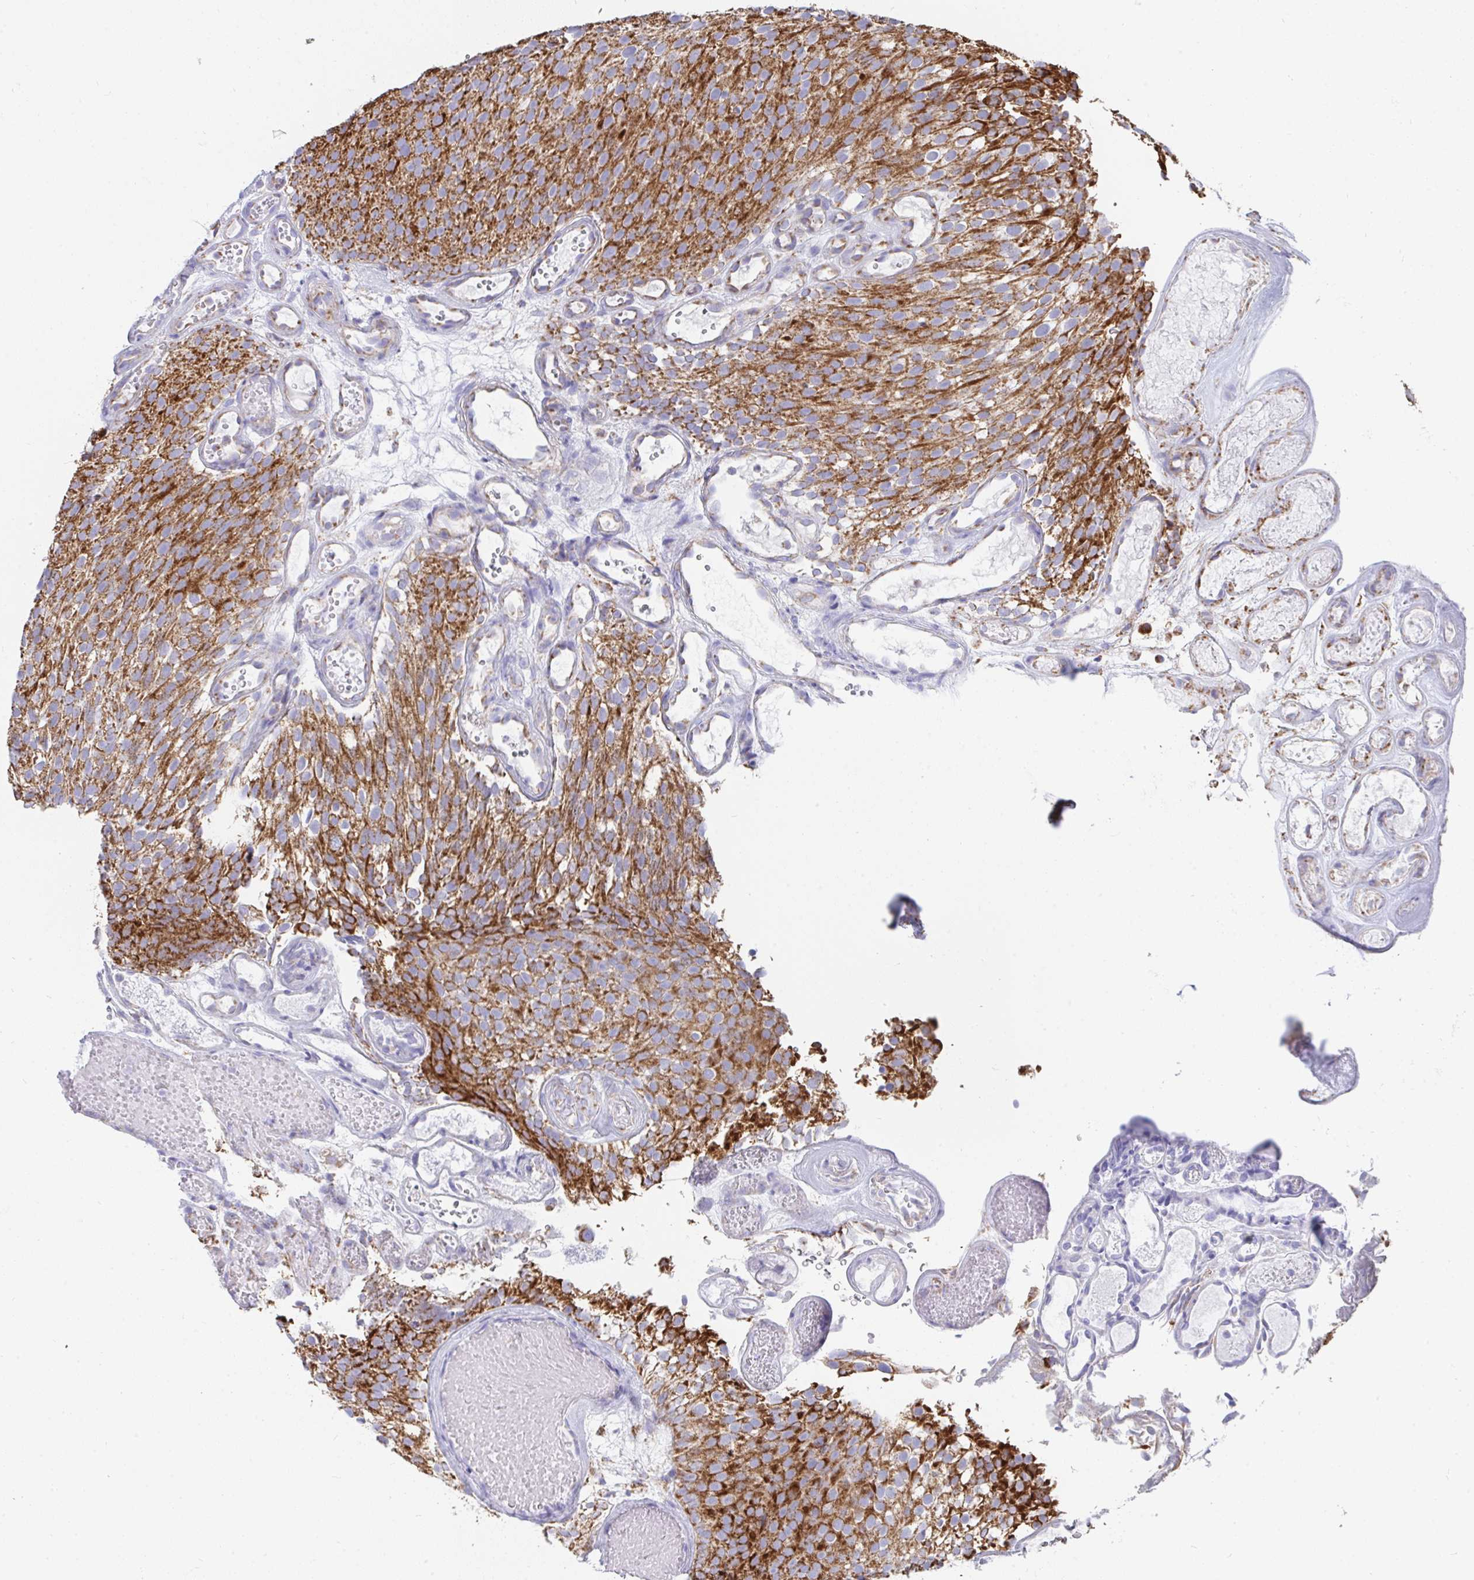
{"staining": {"intensity": "strong", "quantity": ">75%", "location": "cytoplasmic/membranous"}, "tissue": "urothelial cancer", "cell_type": "Tumor cells", "image_type": "cancer", "snomed": [{"axis": "morphology", "description": "Urothelial carcinoma, Low grade"}, {"axis": "topography", "description": "Urinary bladder"}], "caption": "Urothelial cancer was stained to show a protein in brown. There is high levels of strong cytoplasmic/membranous staining in about >75% of tumor cells. (IHC, brightfield microscopy, high magnification).", "gene": "AIFM1", "patient": {"sex": "male", "age": 78}}